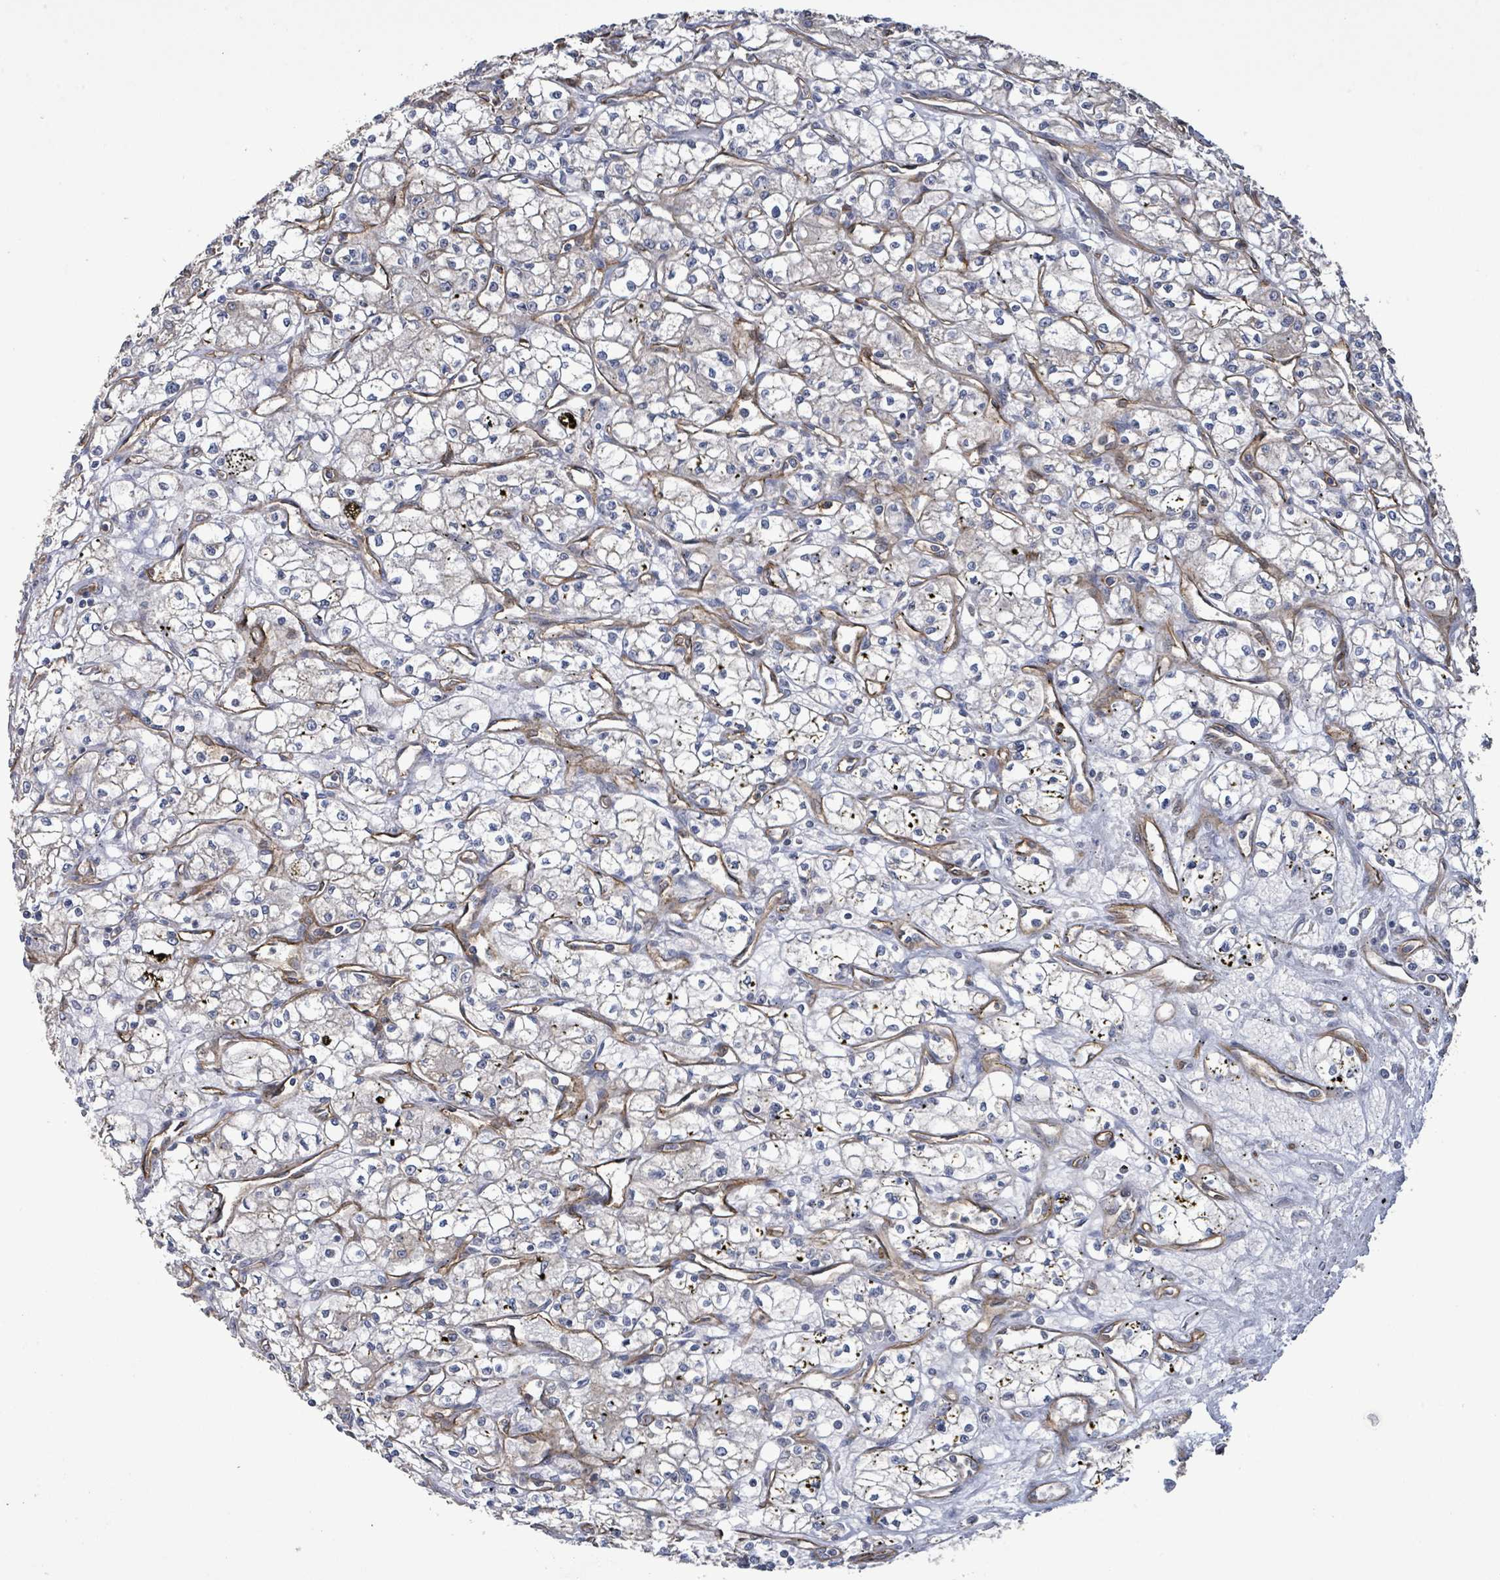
{"staining": {"intensity": "negative", "quantity": "none", "location": "none"}, "tissue": "renal cancer", "cell_type": "Tumor cells", "image_type": "cancer", "snomed": [{"axis": "morphology", "description": "Adenocarcinoma, NOS"}, {"axis": "topography", "description": "Kidney"}], "caption": "High power microscopy photomicrograph of an immunohistochemistry (IHC) histopathology image of adenocarcinoma (renal), revealing no significant positivity in tumor cells. (DAB (3,3'-diaminobenzidine) immunohistochemistry, high magnification).", "gene": "KANK3", "patient": {"sex": "male", "age": 59}}